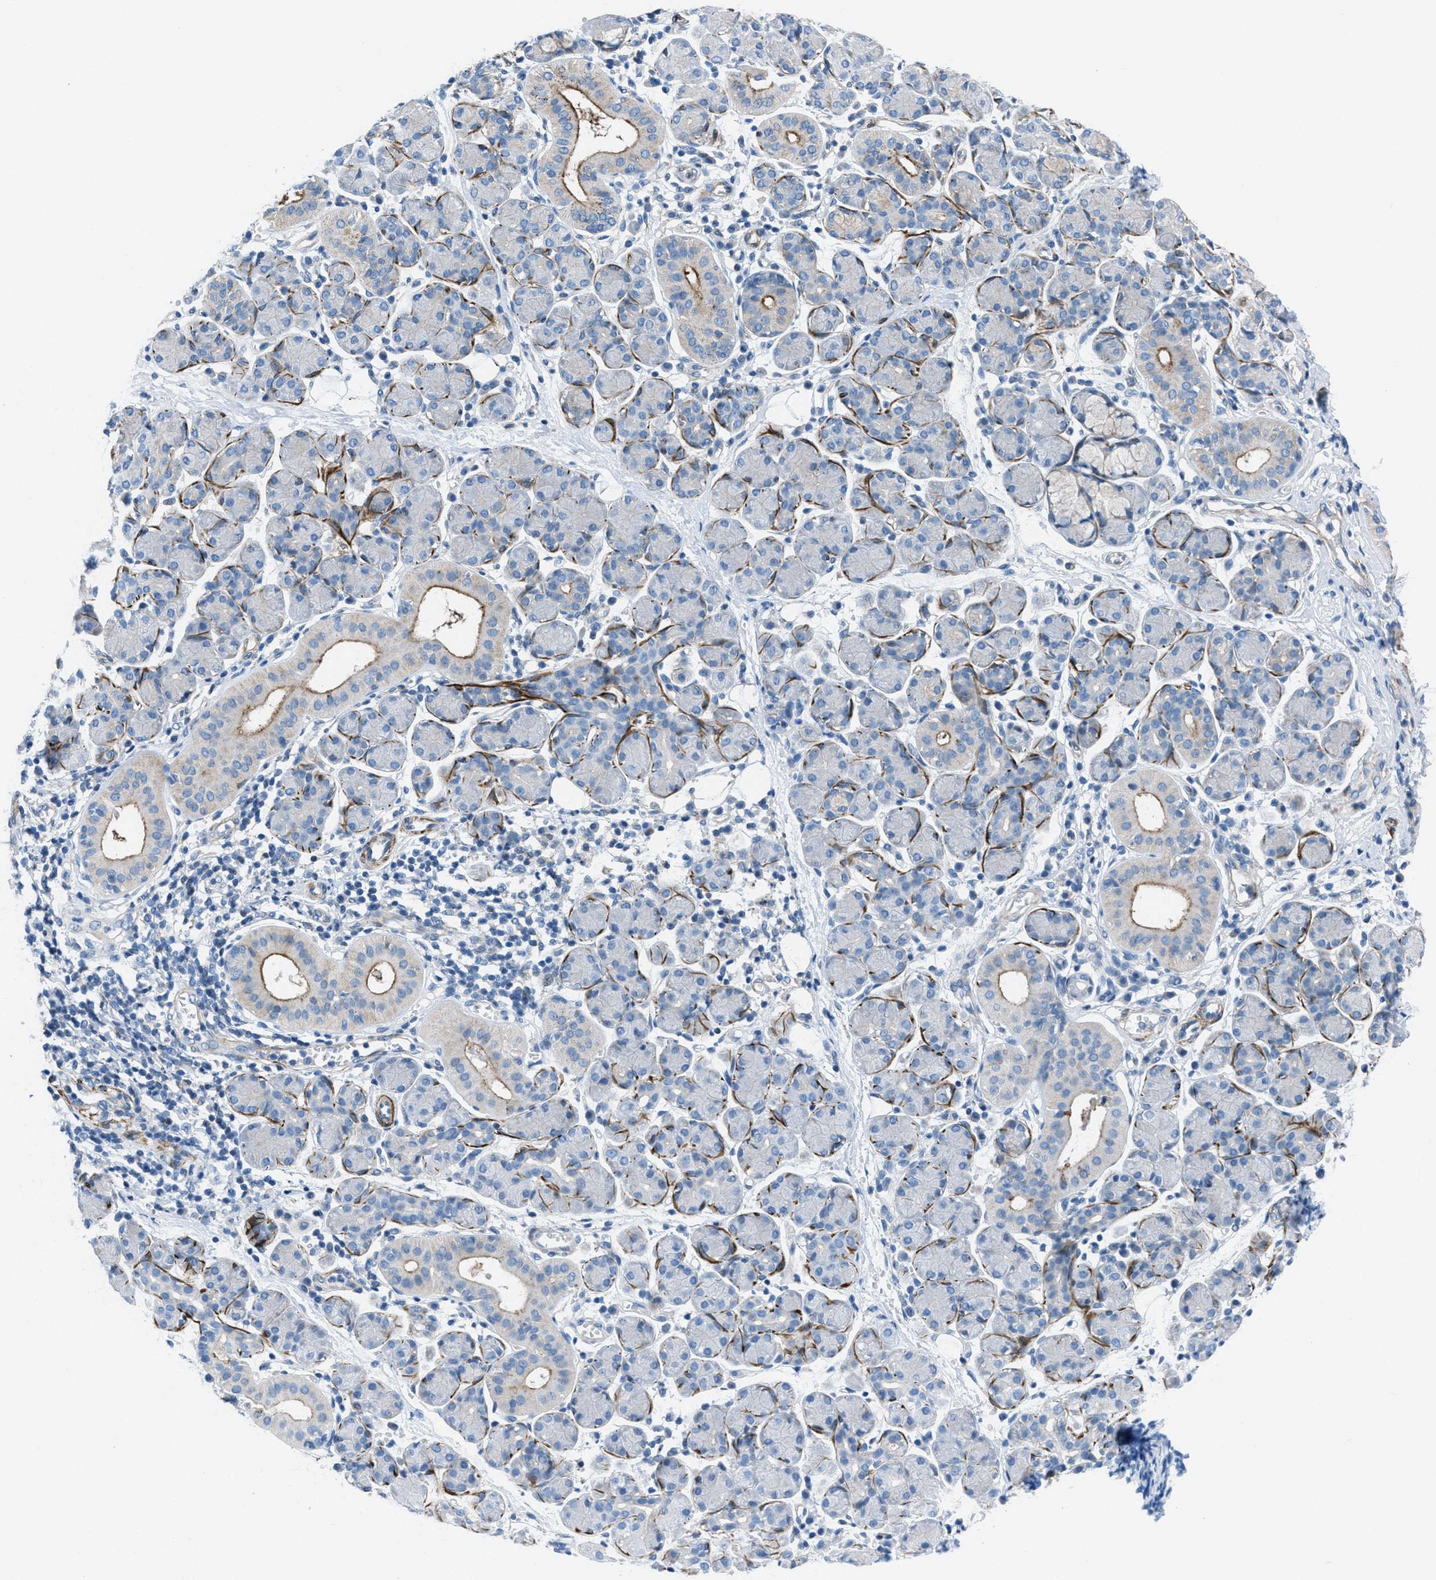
{"staining": {"intensity": "strong", "quantity": "<25%", "location": "cytoplasmic/membranous"}, "tissue": "salivary gland", "cell_type": "Glandular cells", "image_type": "normal", "snomed": [{"axis": "morphology", "description": "Normal tissue, NOS"}, {"axis": "morphology", "description": "Inflammation, NOS"}, {"axis": "topography", "description": "Lymph node"}, {"axis": "topography", "description": "Salivary gland"}], "caption": "This histopathology image exhibits normal salivary gland stained with immunohistochemistry to label a protein in brown. The cytoplasmic/membranous of glandular cells show strong positivity for the protein. Nuclei are counter-stained blue.", "gene": "MFSD13A", "patient": {"sex": "male", "age": 3}}